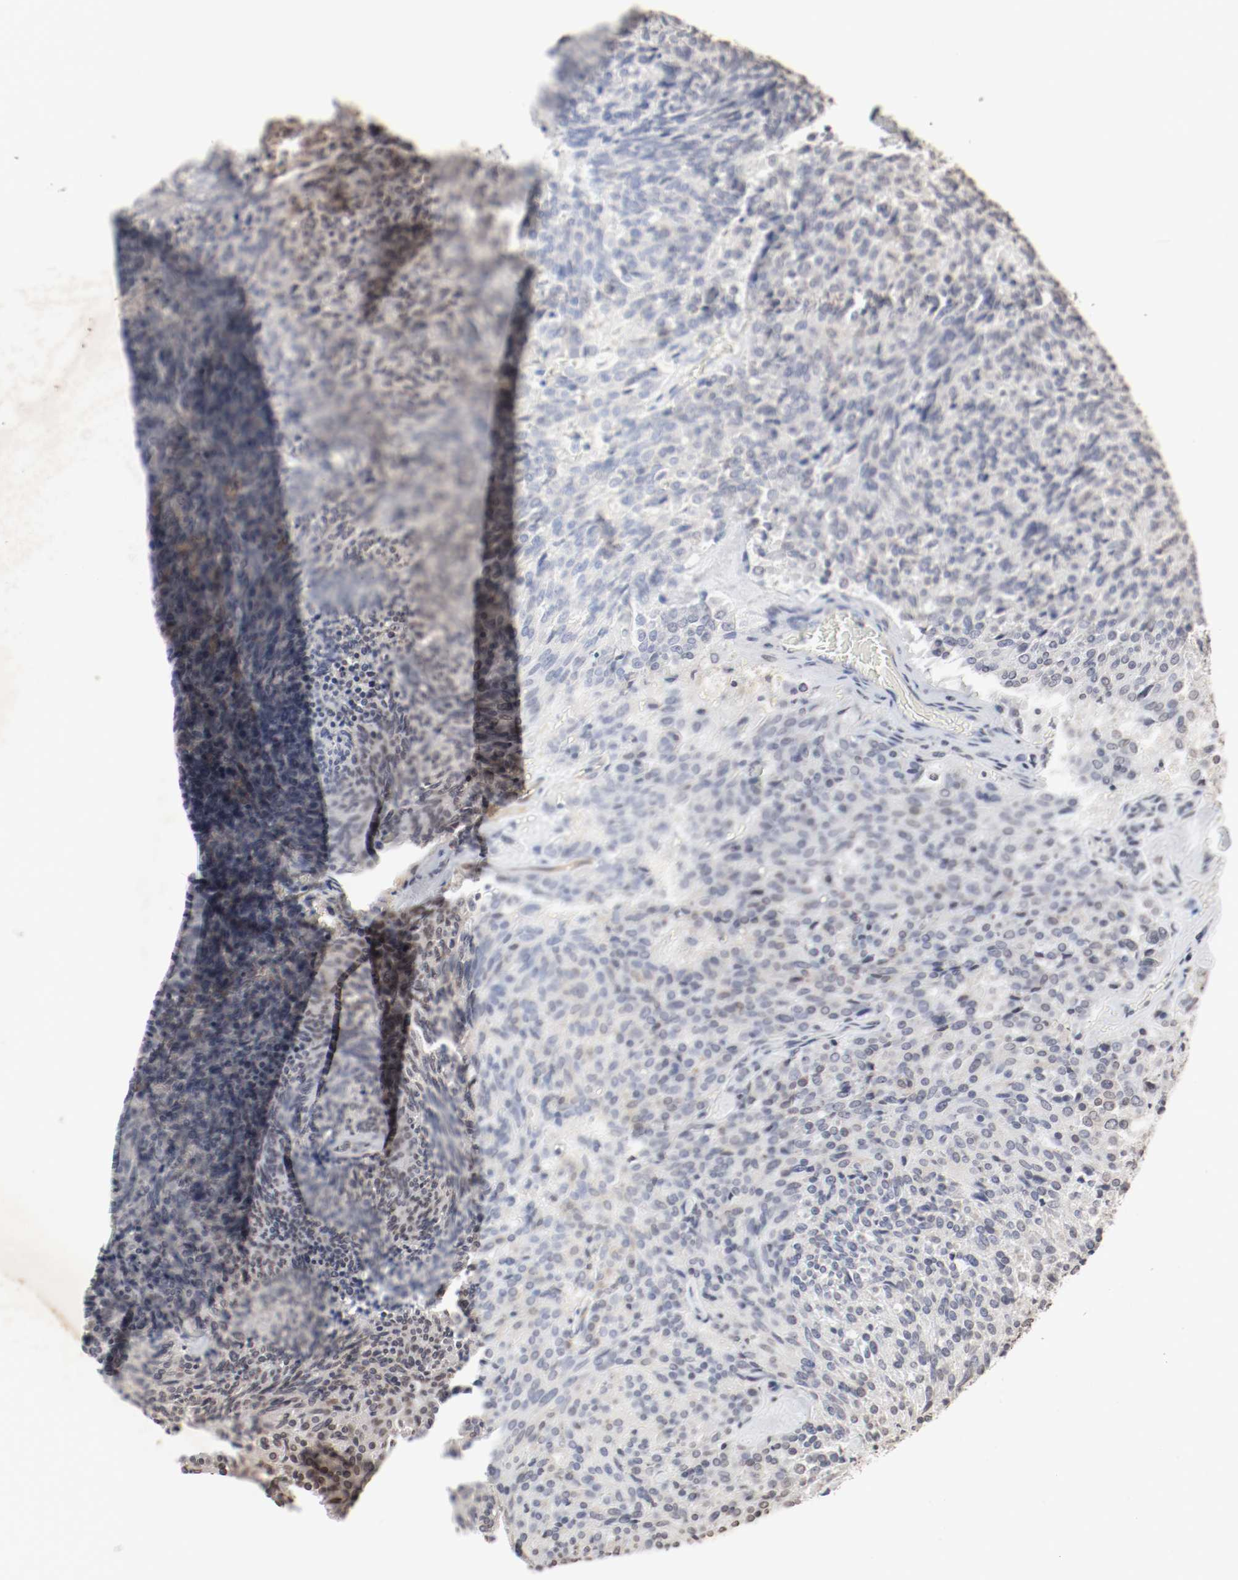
{"staining": {"intensity": "negative", "quantity": "none", "location": "none"}, "tissue": "carcinoid", "cell_type": "Tumor cells", "image_type": "cancer", "snomed": [{"axis": "morphology", "description": "Carcinoid, malignant, NOS"}, {"axis": "topography", "description": "Pancreas"}], "caption": "Carcinoid stained for a protein using immunohistochemistry demonstrates no staining tumor cells.", "gene": "WASL", "patient": {"sex": "female", "age": 54}}